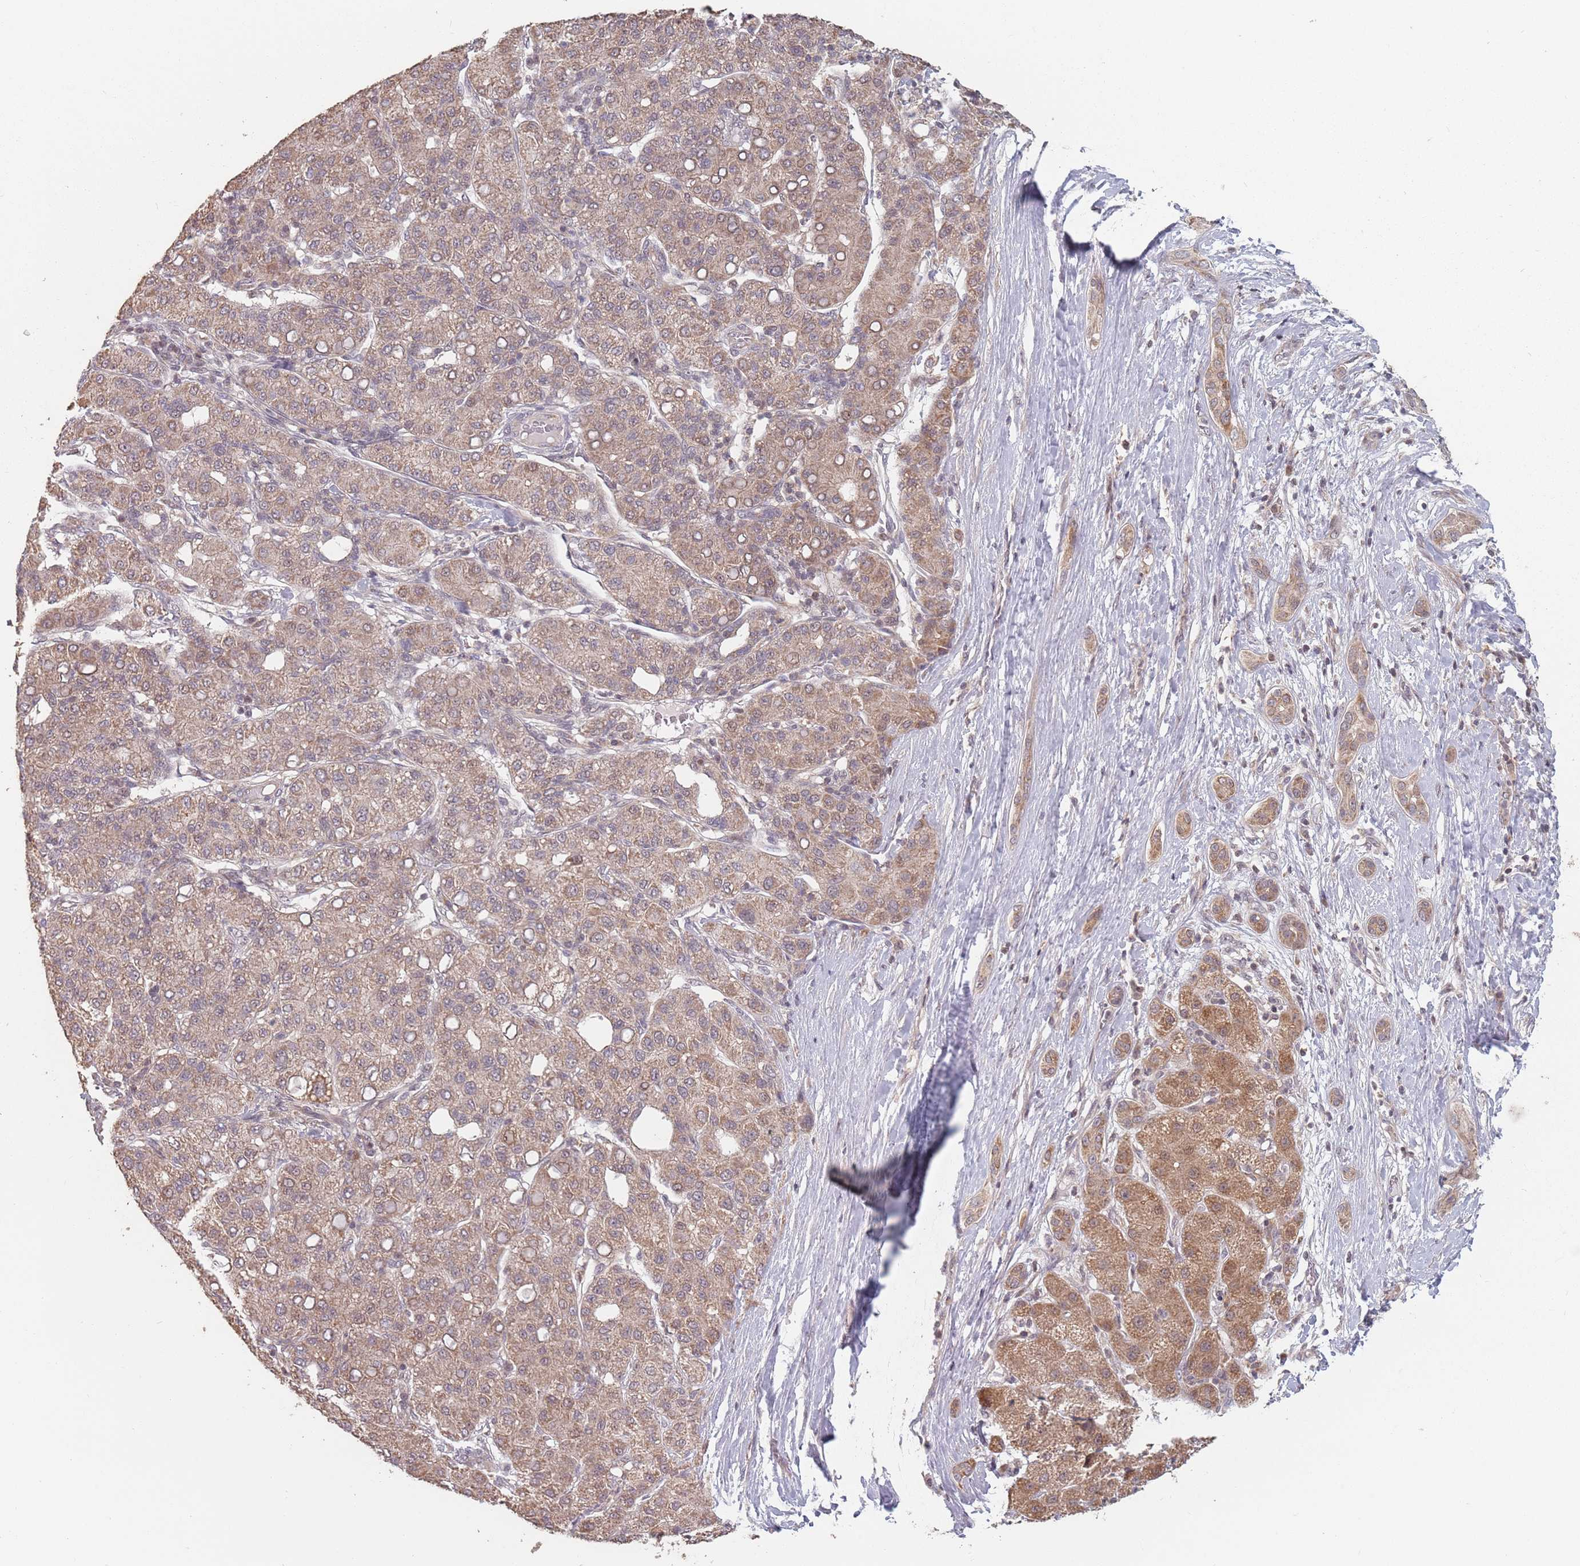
{"staining": {"intensity": "moderate", "quantity": ">75%", "location": "cytoplasmic/membranous"}, "tissue": "liver cancer", "cell_type": "Tumor cells", "image_type": "cancer", "snomed": [{"axis": "morphology", "description": "Carcinoma, Hepatocellular, NOS"}, {"axis": "topography", "description": "Liver"}], "caption": "Approximately >75% of tumor cells in human liver cancer show moderate cytoplasmic/membranous protein expression as visualized by brown immunohistochemical staining.", "gene": "VPS52", "patient": {"sex": "male", "age": 65}}